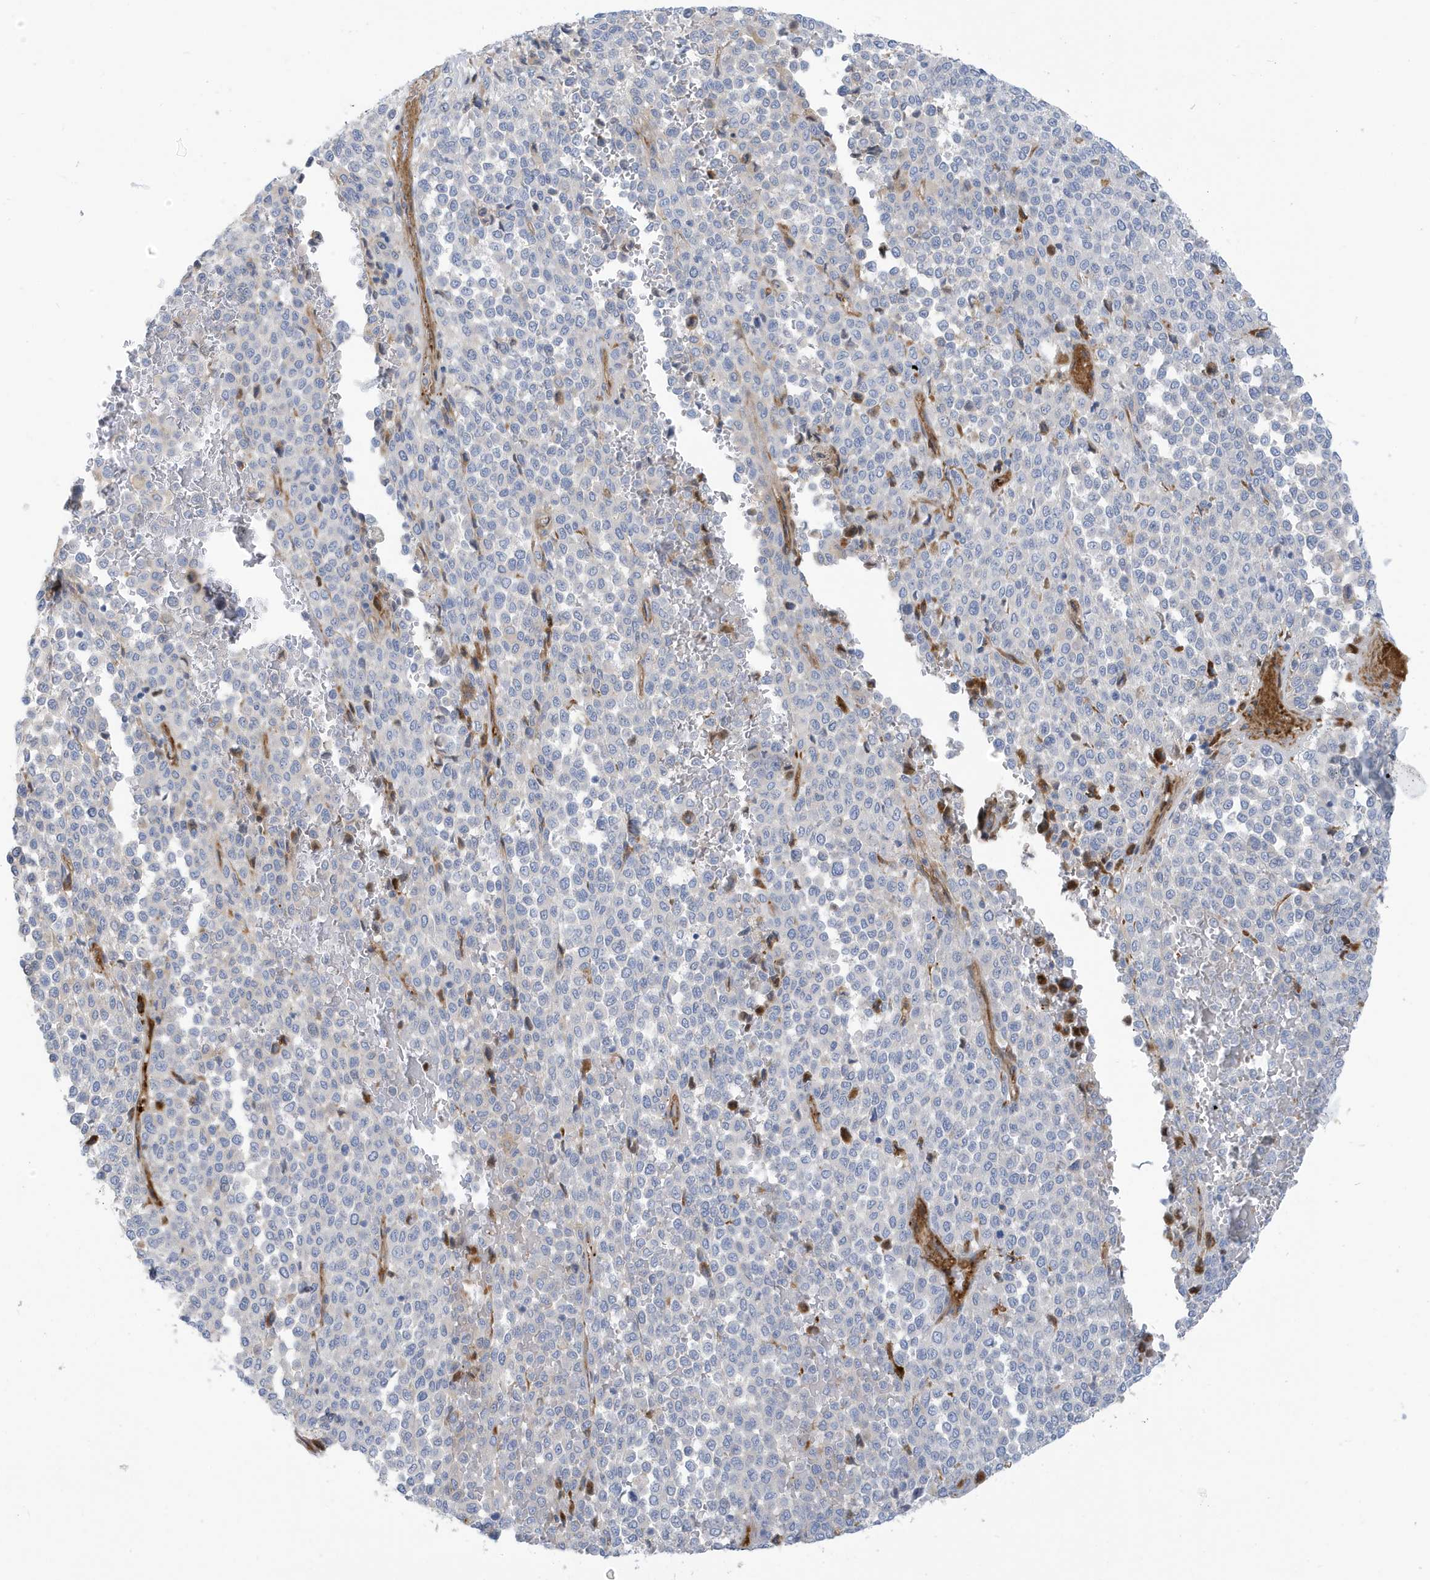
{"staining": {"intensity": "negative", "quantity": "none", "location": "none"}, "tissue": "melanoma", "cell_type": "Tumor cells", "image_type": "cancer", "snomed": [{"axis": "morphology", "description": "Malignant melanoma, Metastatic site"}, {"axis": "topography", "description": "Pancreas"}], "caption": "This is an IHC image of human malignant melanoma (metastatic site). There is no expression in tumor cells.", "gene": "ATP13A5", "patient": {"sex": "female", "age": 30}}